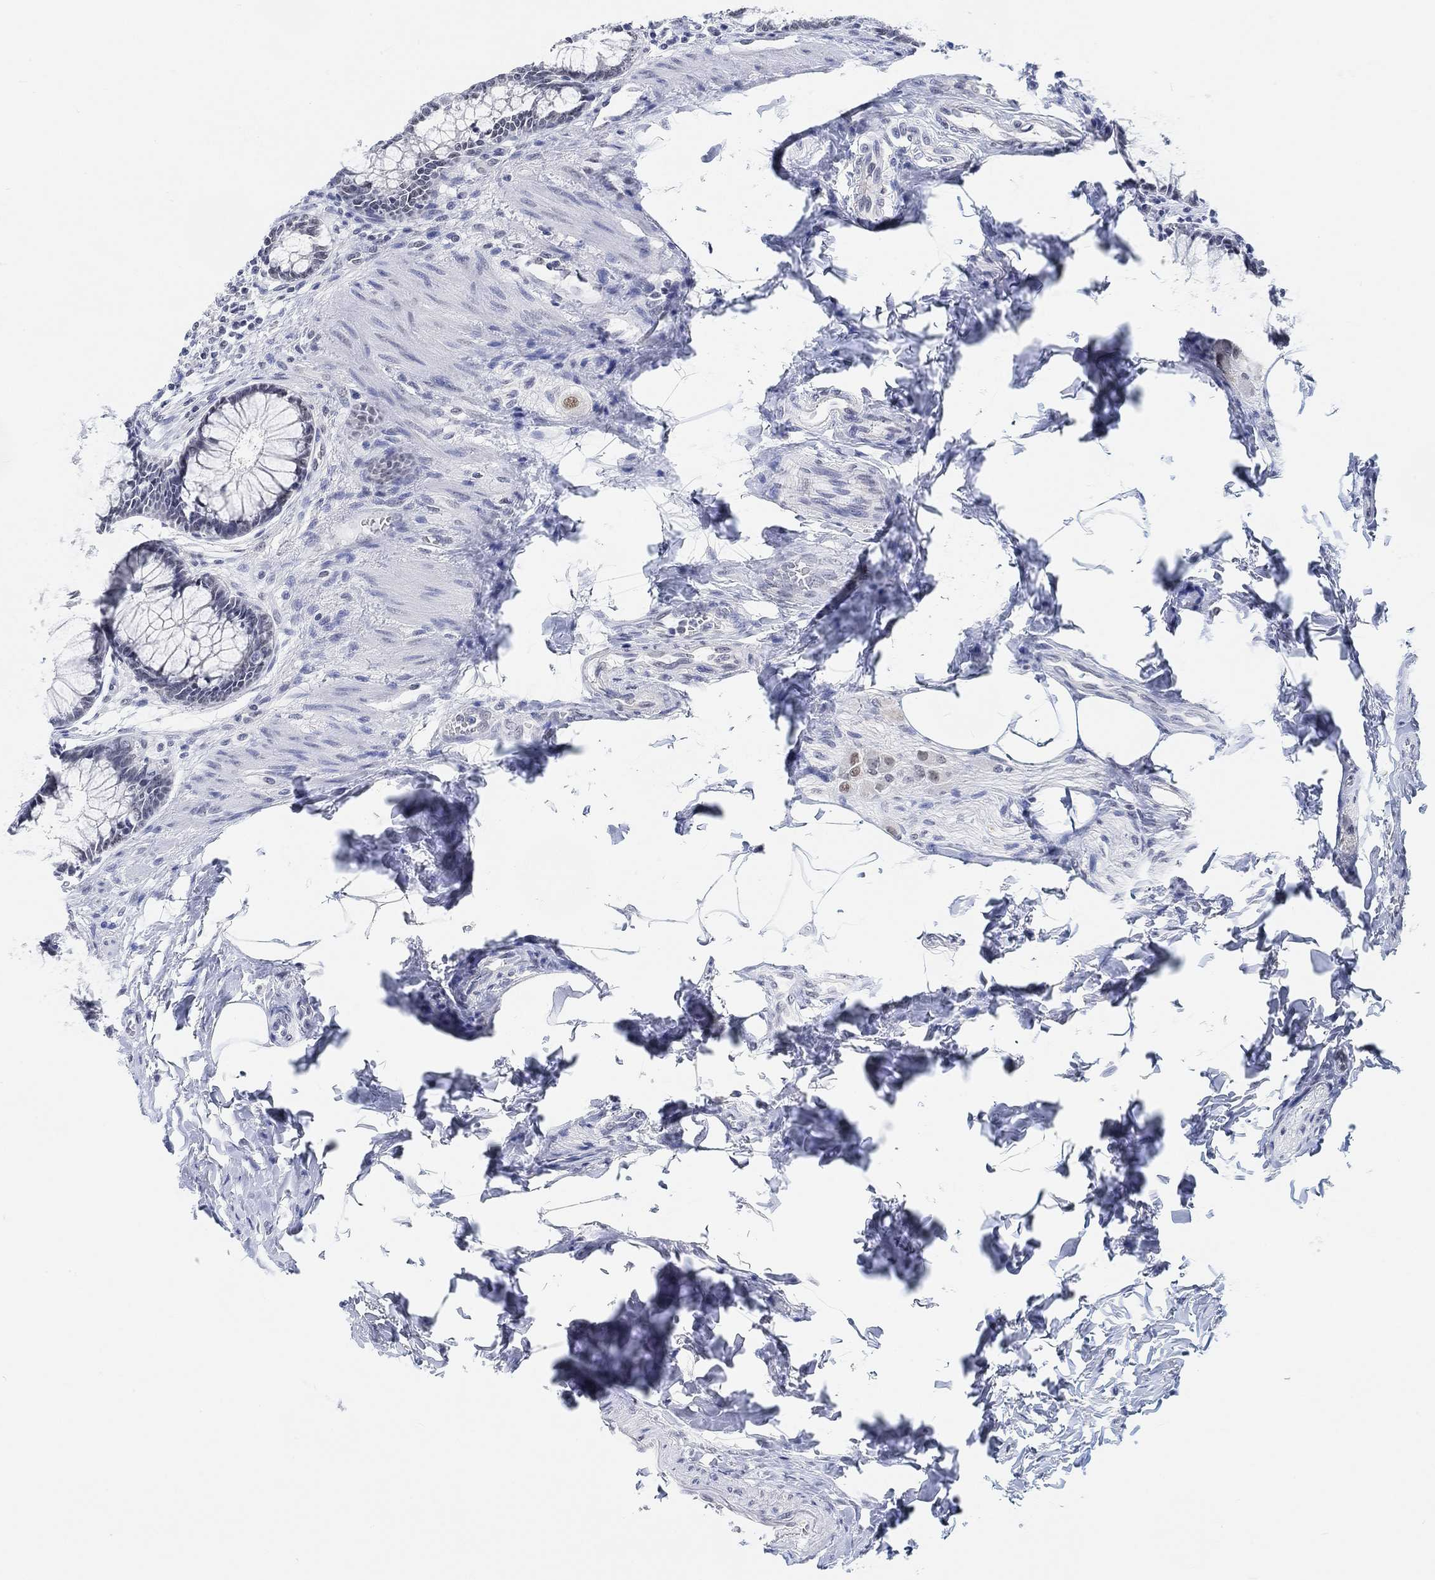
{"staining": {"intensity": "negative", "quantity": "none", "location": "none"}, "tissue": "colon", "cell_type": "Endothelial cells", "image_type": "normal", "snomed": [{"axis": "morphology", "description": "Normal tissue, NOS"}, {"axis": "topography", "description": "Colon"}], "caption": "This micrograph is of benign colon stained with immunohistochemistry (IHC) to label a protein in brown with the nuclei are counter-stained blue. There is no positivity in endothelial cells.", "gene": "PURG", "patient": {"sex": "female", "age": 65}}